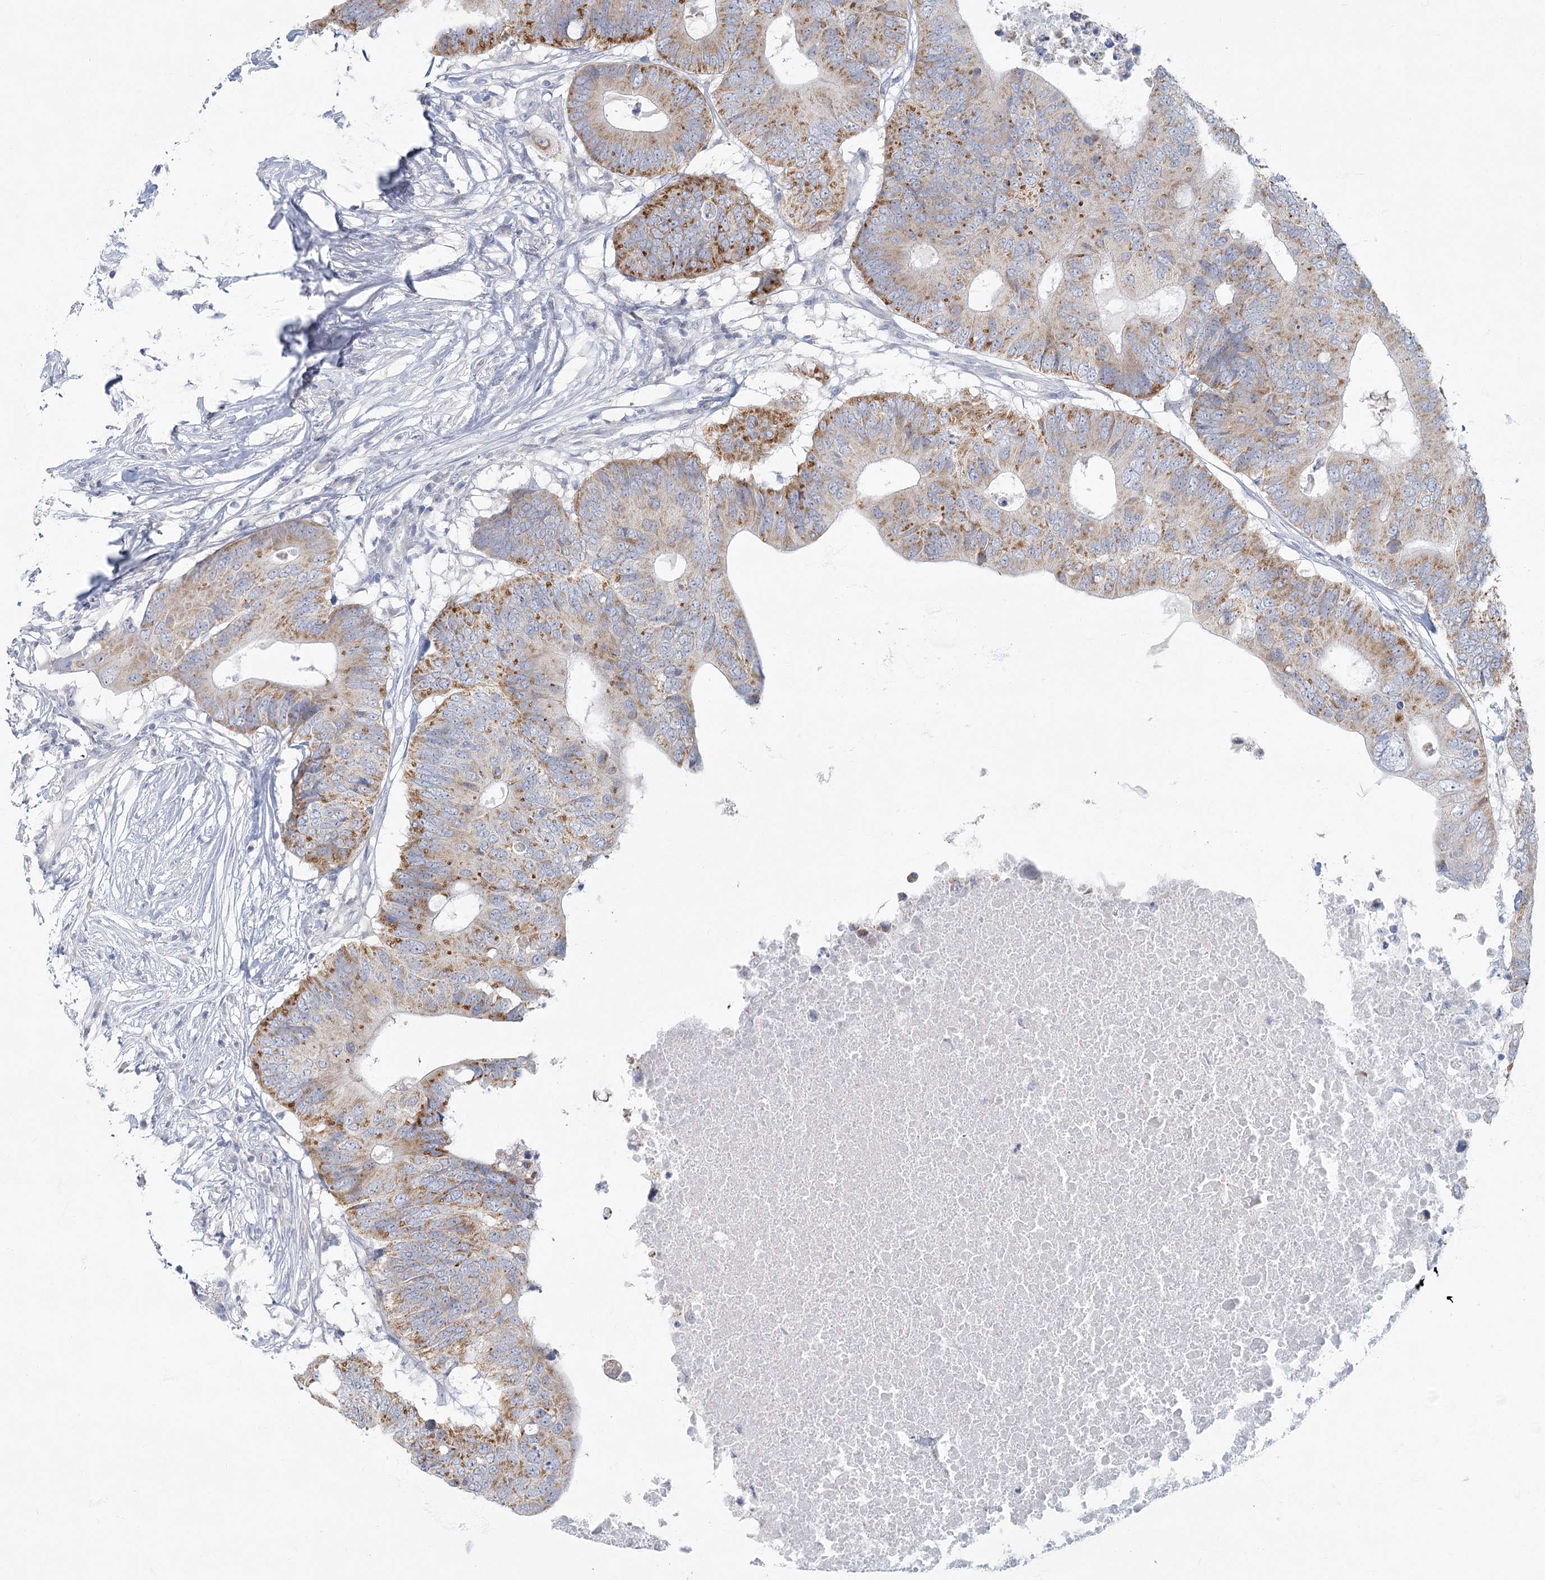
{"staining": {"intensity": "moderate", "quantity": ">75%", "location": "cytoplasmic/membranous"}, "tissue": "colorectal cancer", "cell_type": "Tumor cells", "image_type": "cancer", "snomed": [{"axis": "morphology", "description": "Adenocarcinoma, NOS"}, {"axis": "topography", "description": "Colon"}], "caption": "Immunohistochemistry staining of colorectal adenocarcinoma, which reveals medium levels of moderate cytoplasmic/membranous expression in approximately >75% of tumor cells indicating moderate cytoplasmic/membranous protein positivity. The staining was performed using DAB (3,3'-diaminobenzidine) (brown) for protein detection and nuclei were counterstained in hematoxylin (blue).", "gene": "FAM110C", "patient": {"sex": "male", "age": 71}}